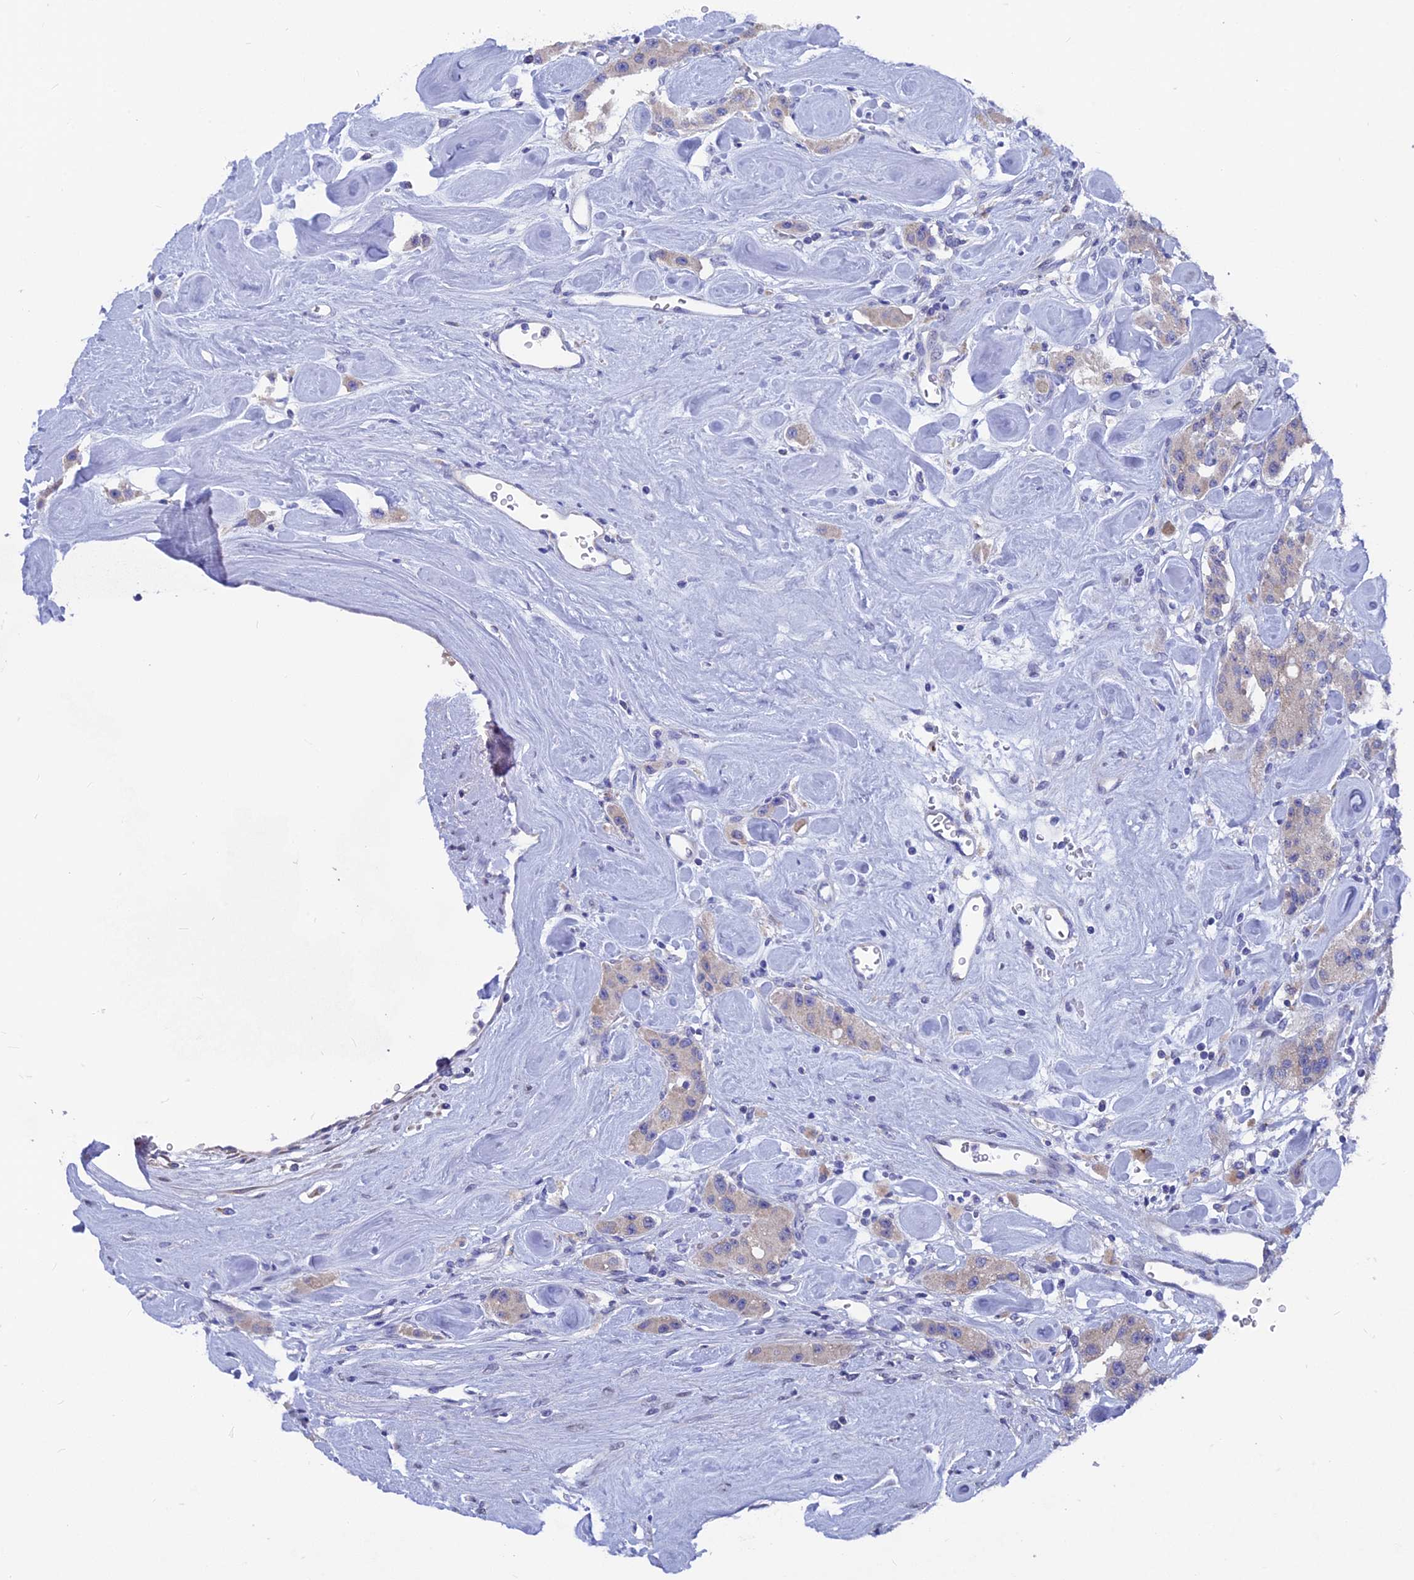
{"staining": {"intensity": "negative", "quantity": "none", "location": "none"}, "tissue": "carcinoid", "cell_type": "Tumor cells", "image_type": "cancer", "snomed": [{"axis": "morphology", "description": "Carcinoid, malignant, NOS"}, {"axis": "topography", "description": "Pancreas"}], "caption": "Immunohistochemistry (IHC) image of neoplastic tissue: human carcinoid stained with DAB (3,3'-diaminobenzidine) demonstrates no significant protein staining in tumor cells.", "gene": "AK4", "patient": {"sex": "male", "age": 41}}